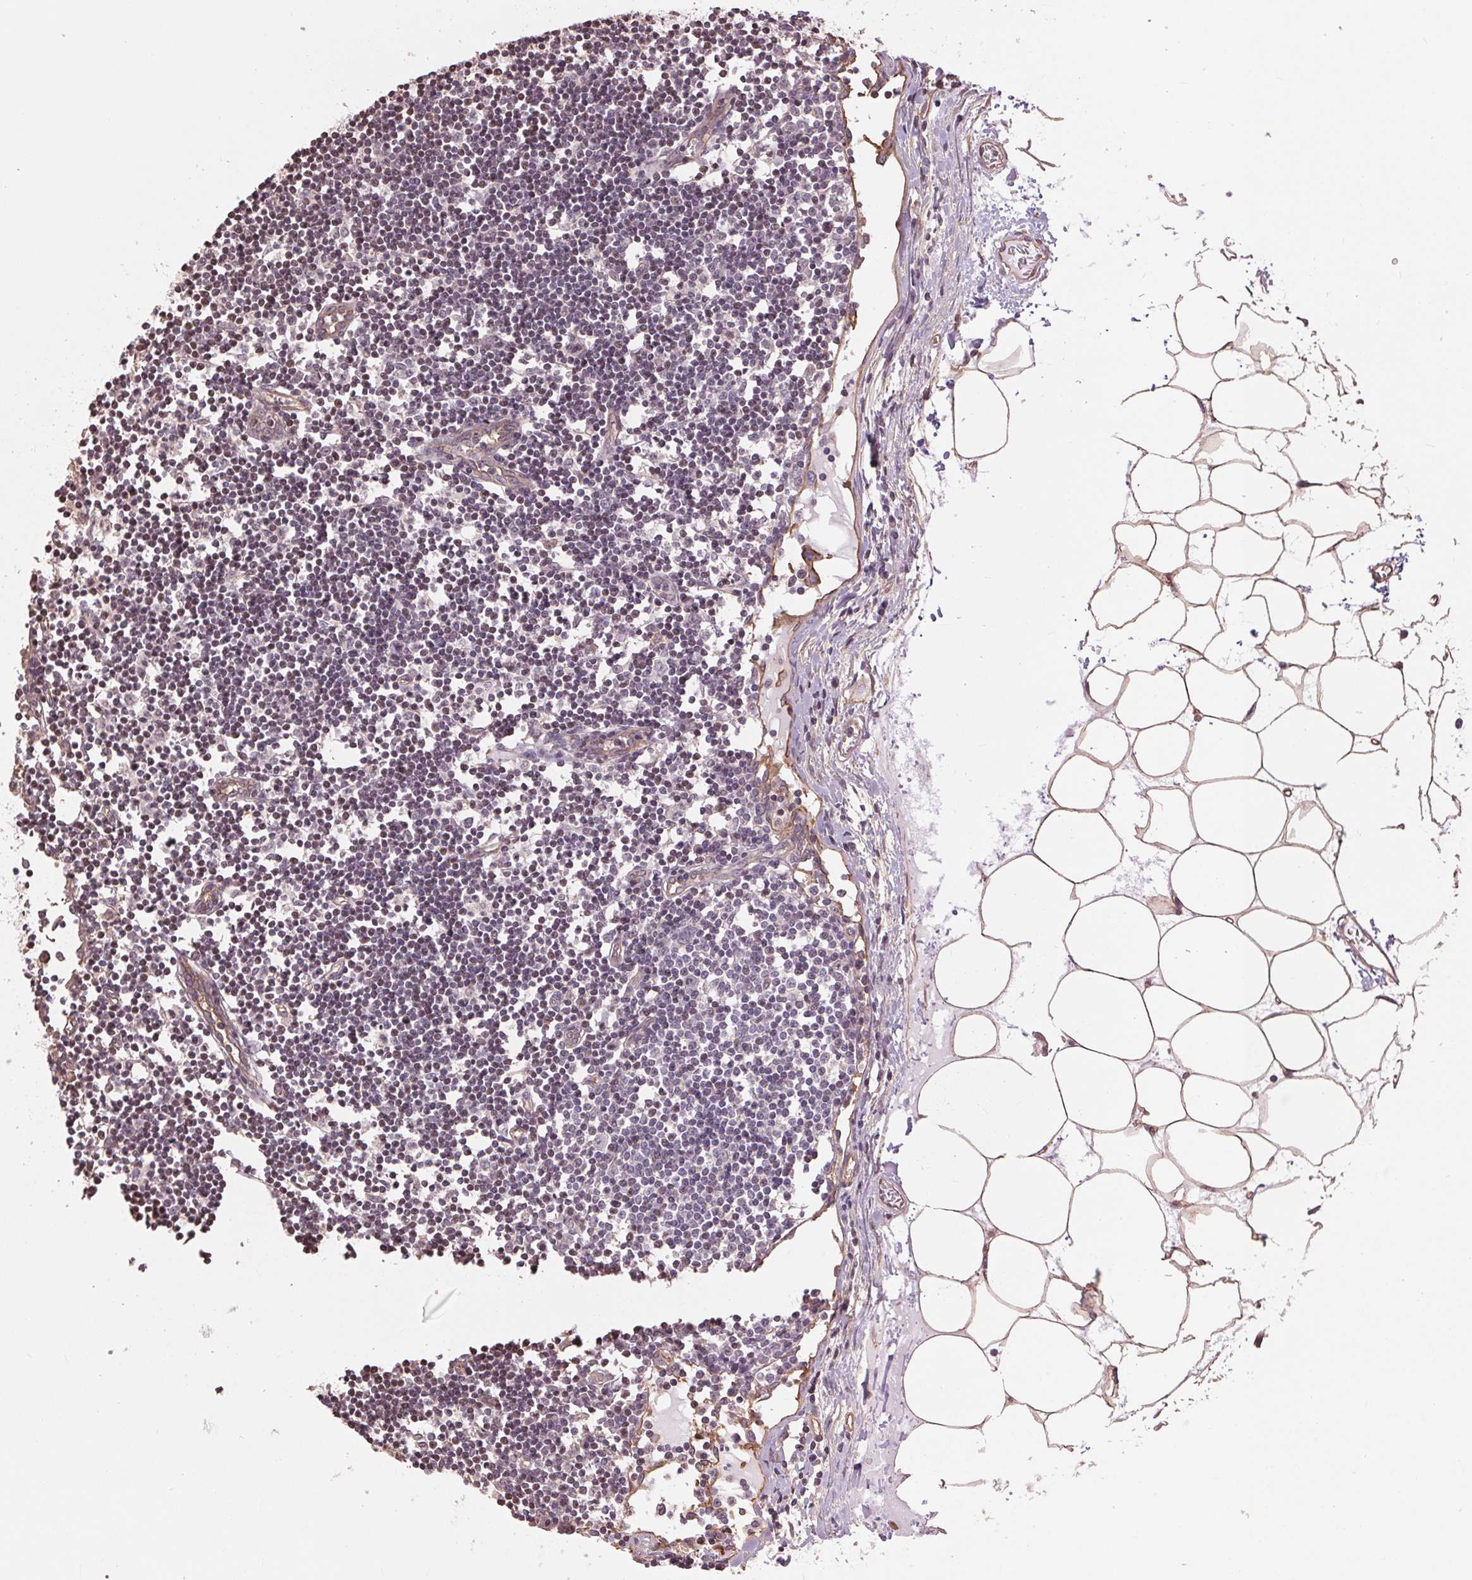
{"staining": {"intensity": "negative", "quantity": "none", "location": "none"}, "tissue": "lymph node", "cell_type": "Germinal center cells", "image_type": "normal", "snomed": [{"axis": "morphology", "description": "Normal tissue, NOS"}, {"axis": "topography", "description": "Lymph node"}], "caption": "This is a image of IHC staining of normal lymph node, which shows no expression in germinal center cells. The staining was performed using DAB to visualize the protein expression in brown, while the nuclei were stained in blue with hematoxylin (Magnification: 20x).", "gene": "PALM", "patient": {"sex": "female", "age": 65}}